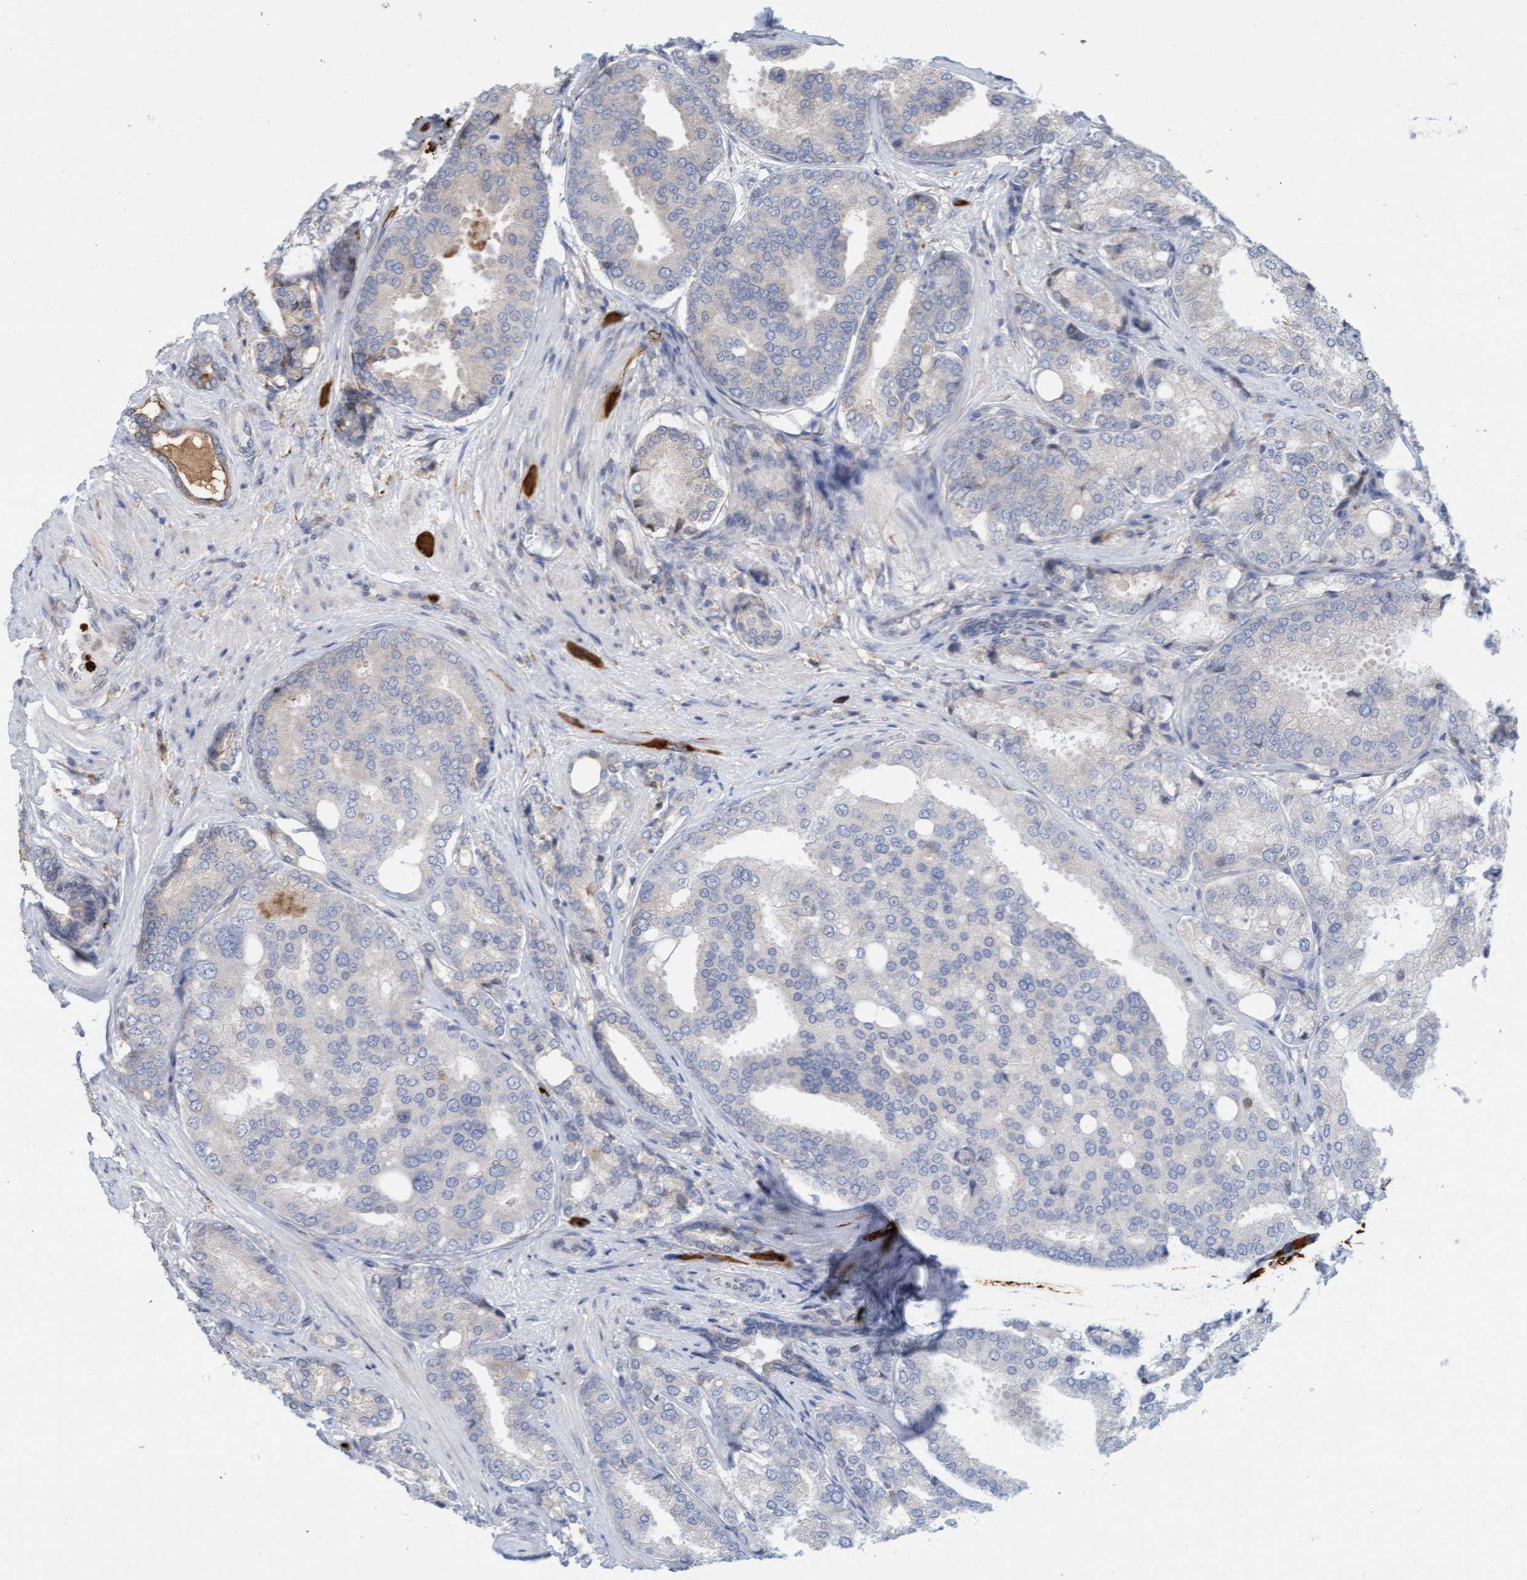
{"staining": {"intensity": "negative", "quantity": "none", "location": "none"}, "tissue": "prostate cancer", "cell_type": "Tumor cells", "image_type": "cancer", "snomed": [{"axis": "morphology", "description": "Adenocarcinoma, High grade"}, {"axis": "topography", "description": "Prostate"}], "caption": "Immunohistochemistry of prostate cancer (high-grade adenocarcinoma) exhibits no positivity in tumor cells. The staining is performed using DAB (3,3'-diaminobenzidine) brown chromogen with nuclei counter-stained in using hematoxylin.", "gene": "MMP8", "patient": {"sex": "male", "age": 50}}